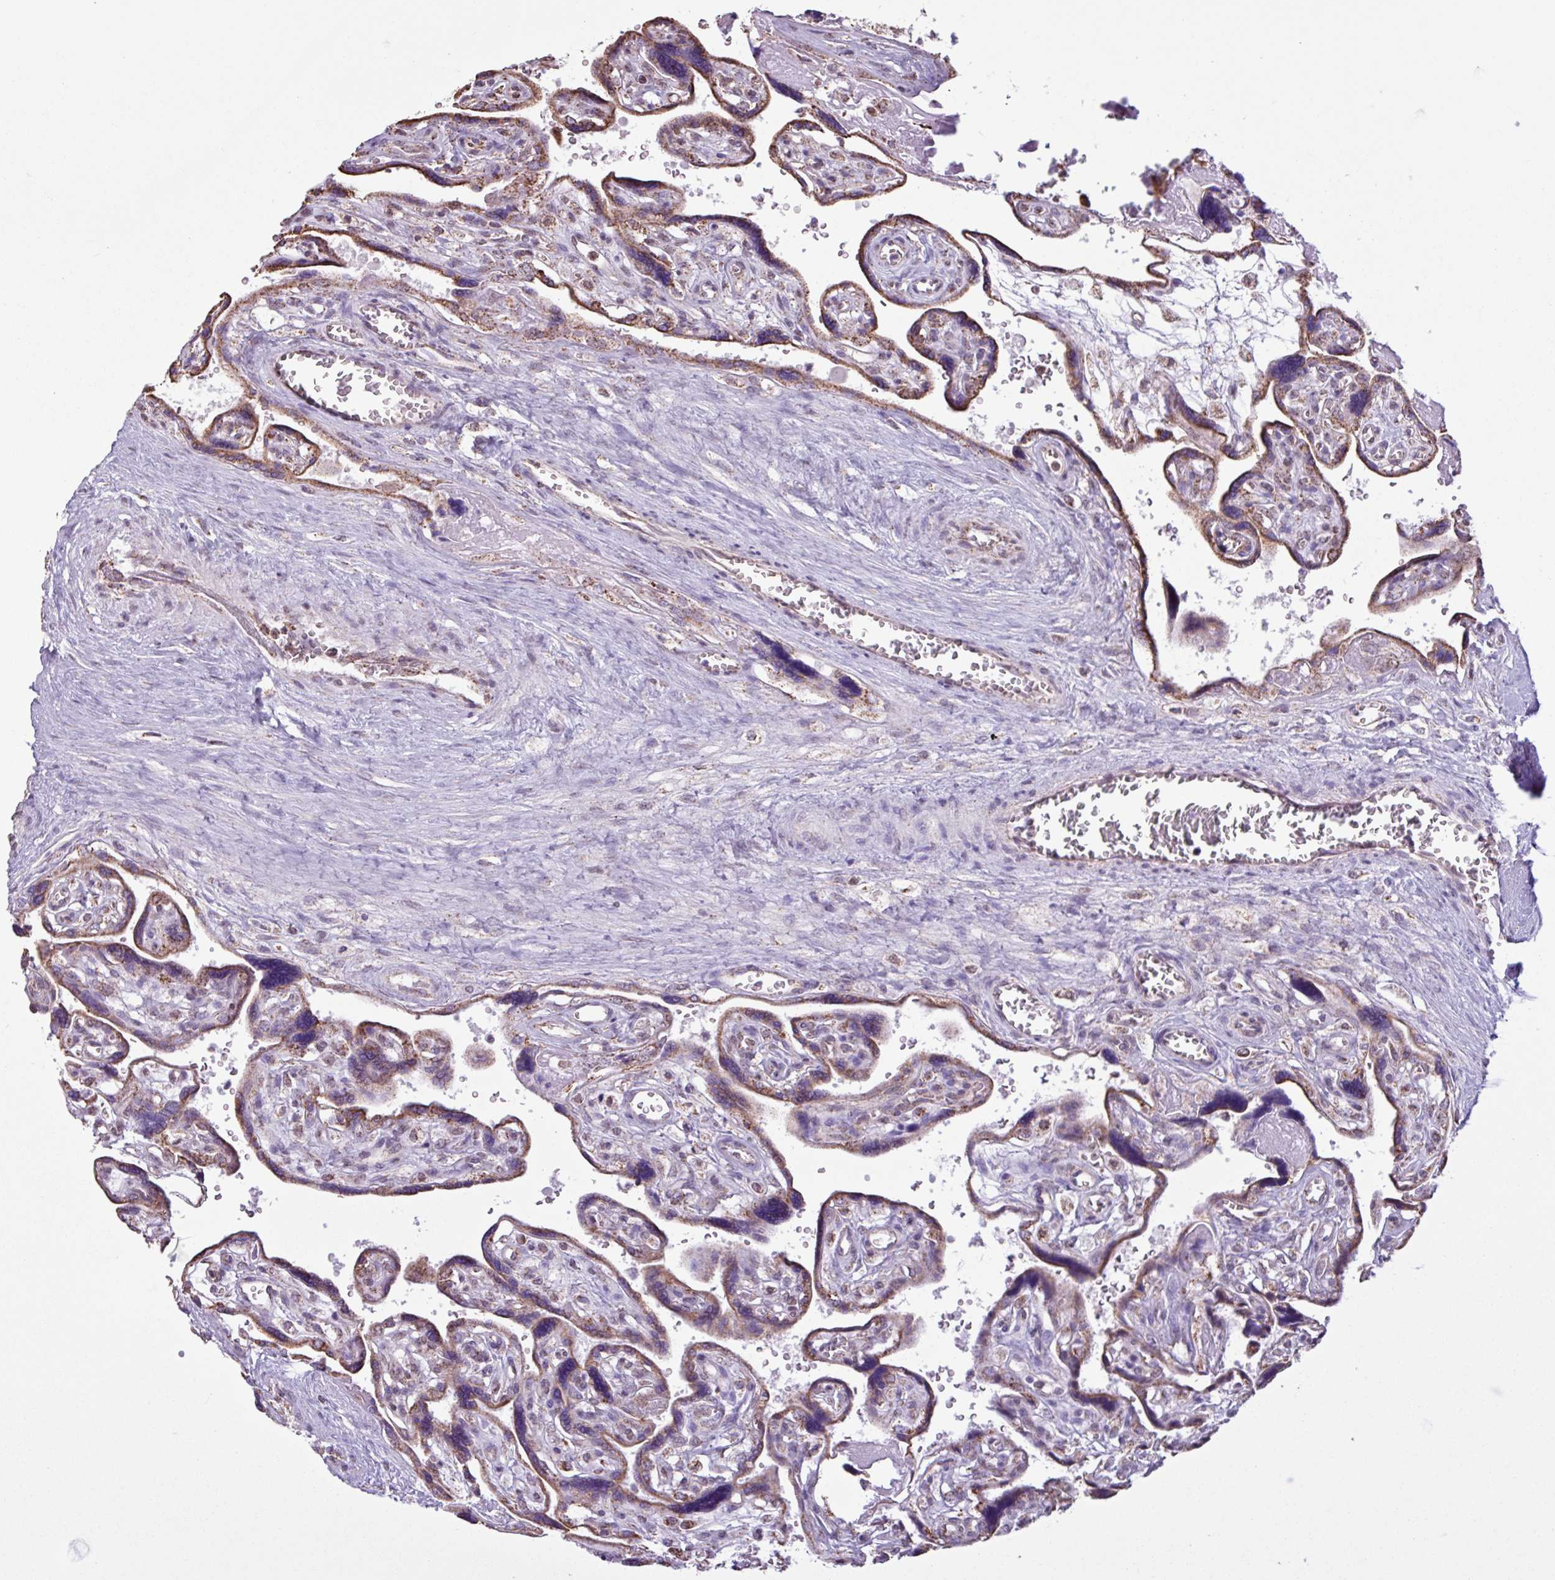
{"staining": {"intensity": "strong", "quantity": ">75%", "location": "cytoplasmic/membranous"}, "tissue": "placenta", "cell_type": "Decidual cells", "image_type": "normal", "snomed": [{"axis": "morphology", "description": "Normal tissue, NOS"}, {"axis": "topography", "description": "Placenta"}], "caption": "Immunohistochemistry (IHC) (DAB (3,3'-diaminobenzidine)) staining of benign placenta reveals strong cytoplasmic/membranous protein staining in approximately >75% of decidual cells. (Stains: DAB (3,3'-diaminobenzidine) in brown, nuclei in blue, Microscopy: brightfield microscopy at high magnification).", "gene": "ALG8", "patient": {"sex": "female", "age": 39}}